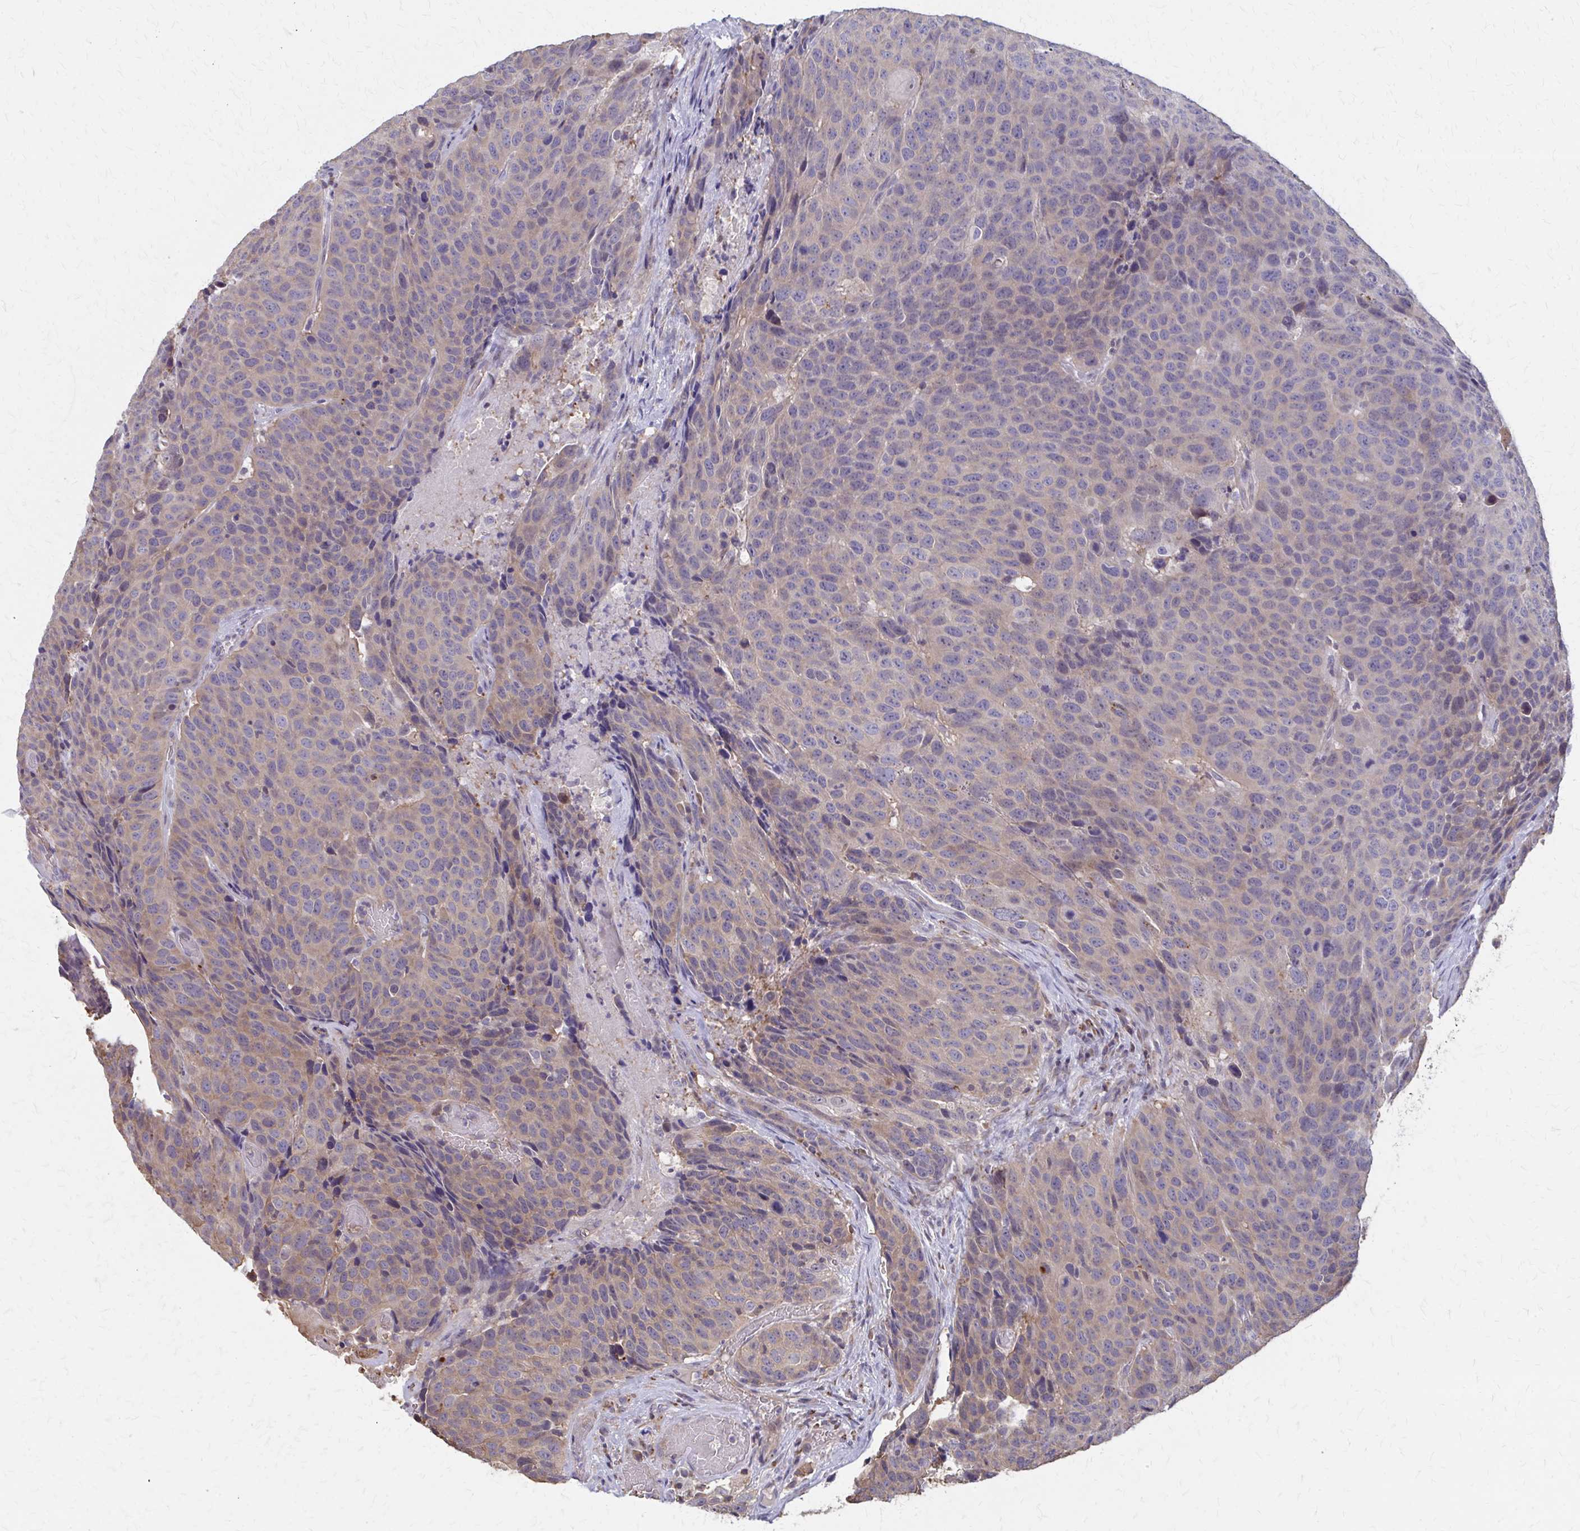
{"staining": {"intensity": "weak", "quantity": "25%-75%", "location": "cytoplasmic/membranous"}, "tissue": "head and neck cancer", "cell_type": "Tumor cells", "image_type": "cancer", "snomed": [{"axis": "morphology", "description": "Squamous cell carcinoma, NOS"}, {"axis": "topography", "description": "Head-Neck"}], "caption": "Immunohistochemistry staining of head and neck cancer (squamous cell carcinoma), which displays low levels of weak cytoplasmic/membranous staining in about 25%-75% of tumor cells indicating weak cytoplasmic/membranous protein expression. The staining was performed using DAB (brown) for protein detection and nuclei were counterstained in hematoxylin (blue).", "gene": "IFI44L", "patient": {"sex": "male", "age": 66}}